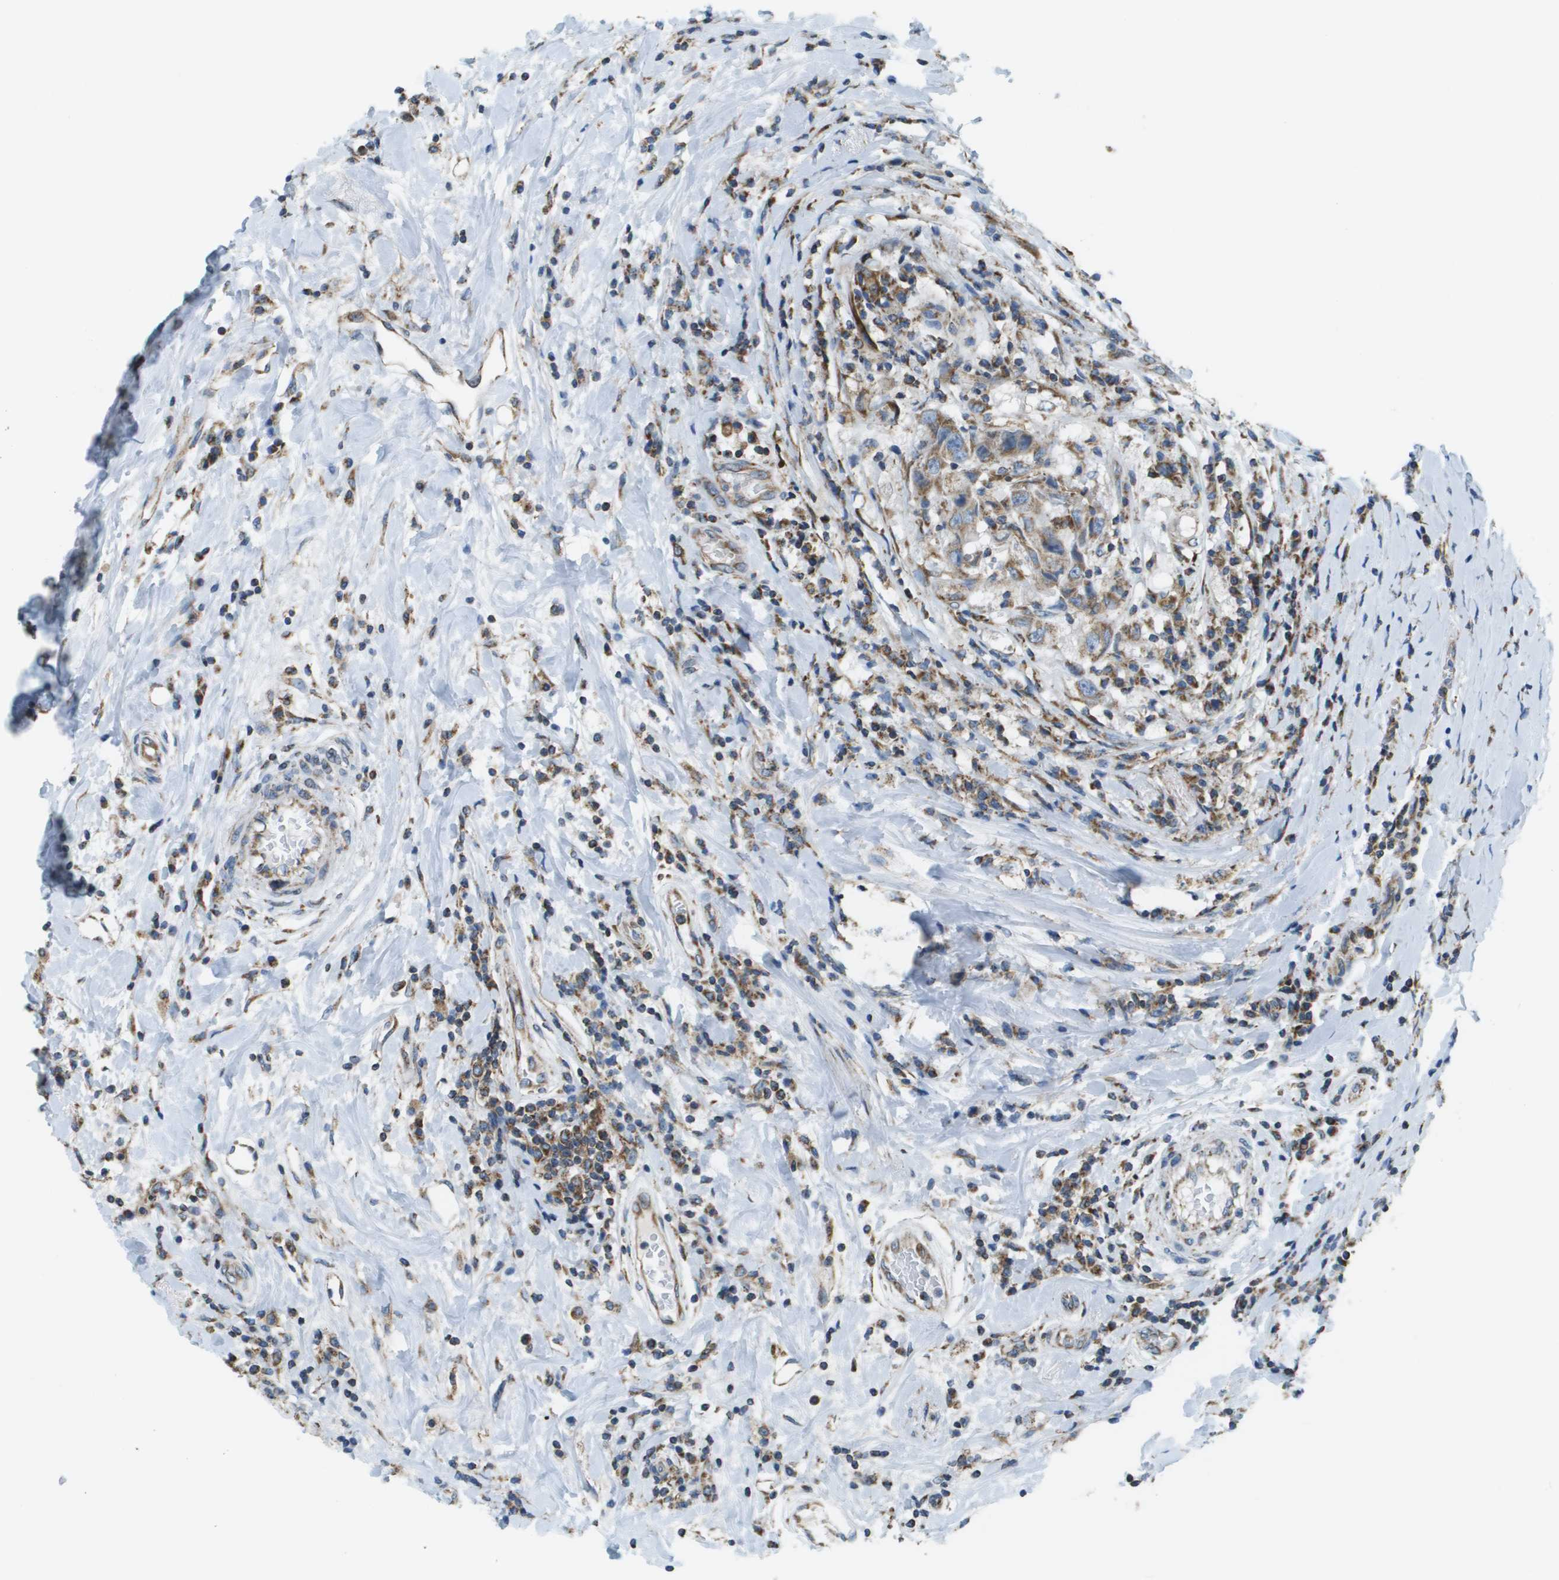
{"staining": {"intensity": "moderate", "quantity": ">75%", "location": "cytoplasmic/membranous"}, "tissue": "breast cancer", "cell_type": "Tumor cells", "image_type": "cancer", "snomed": [{"axis": "morphology", "description": "Duct carcinoma"}, {"axis": "topography", "description": "Breast"}], "caption": "About >75% of tumor cells in human infiltrating ductal carcinoma (breast) demonstrate moderate cytoplasmic/membranous protein positivity as visualized by brown immunohistochemical staining.", "gene": "TAOK3", "patient": {"sex": "female", "age": 27}}